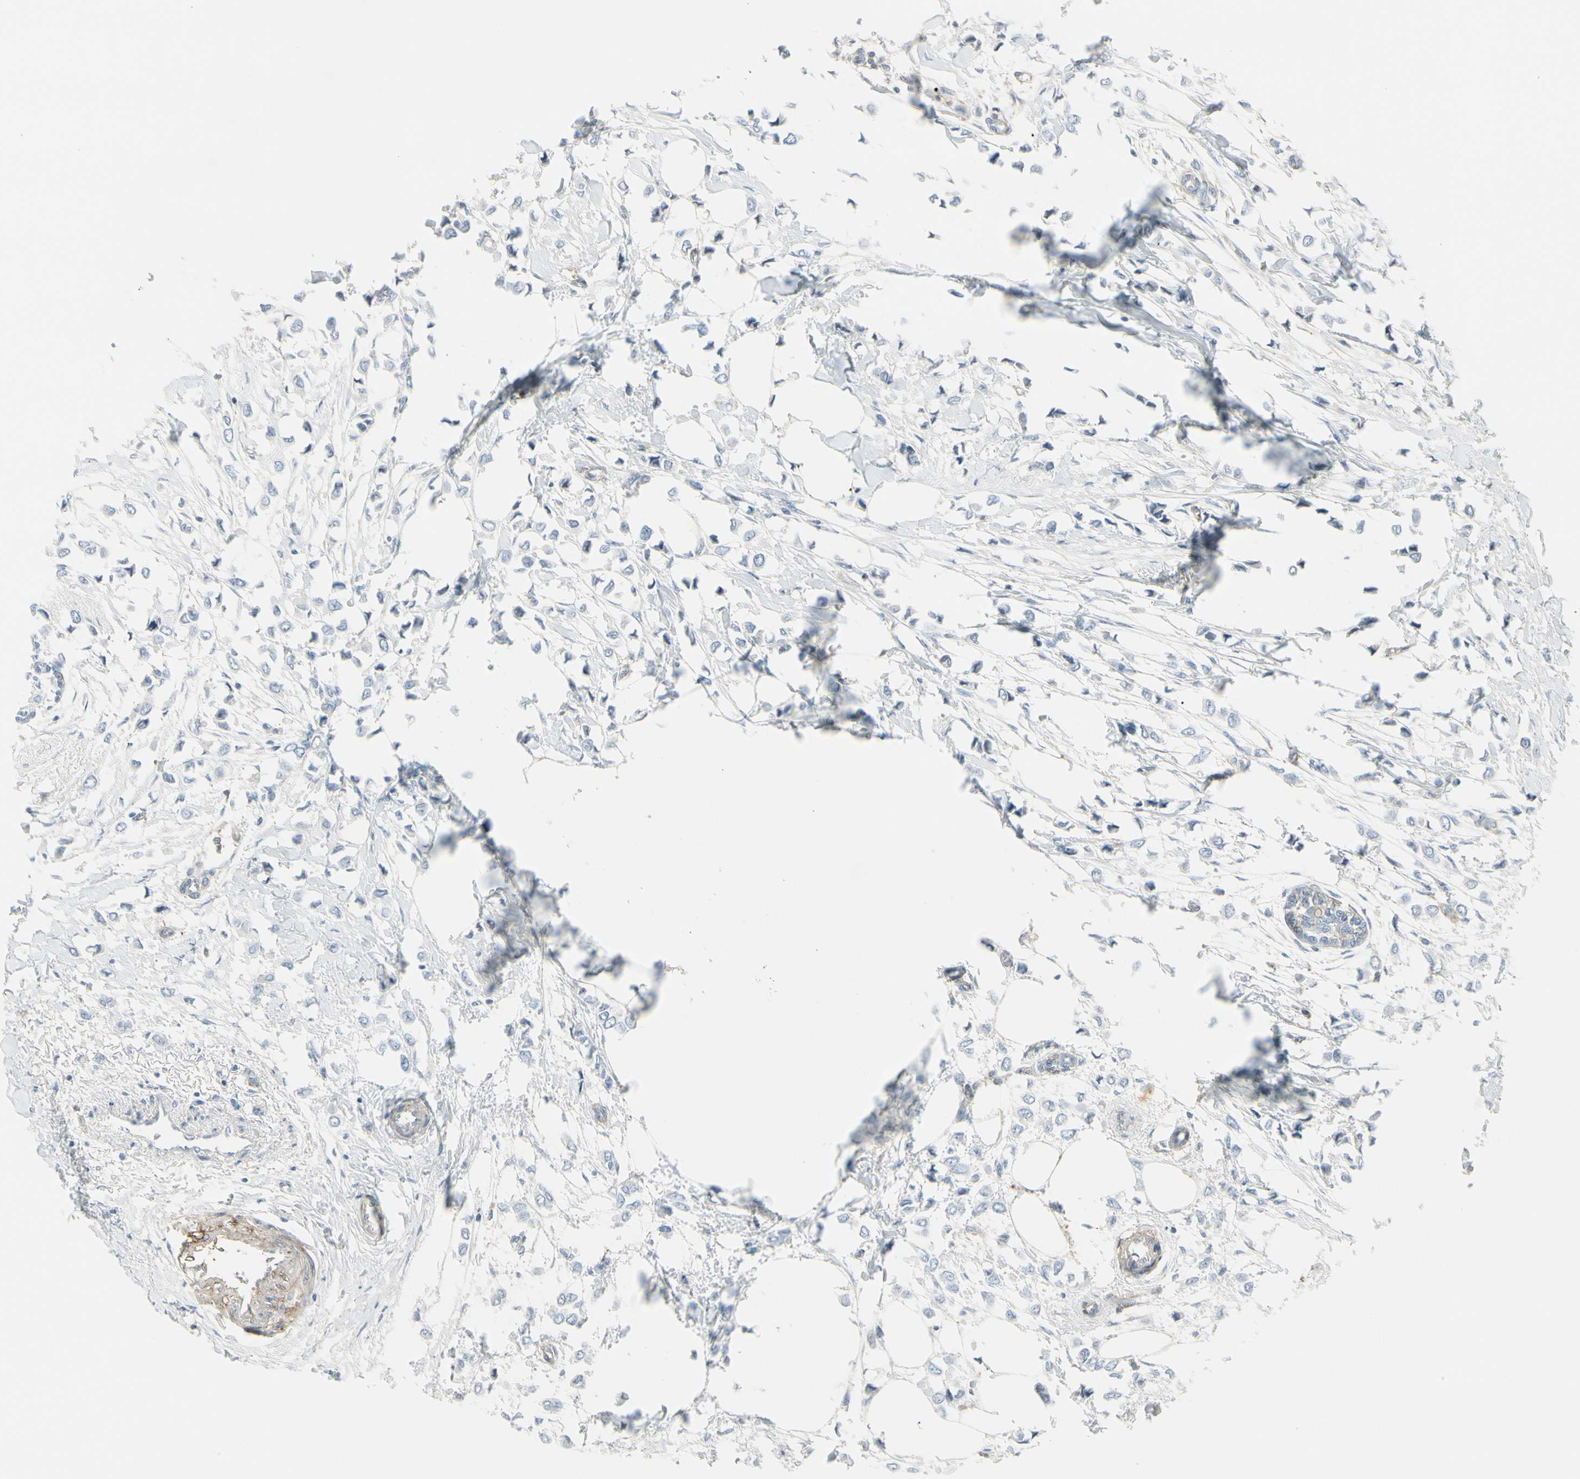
{"staining": {"intensity": "negative", "quantity": "none", "location": "none"}, "tissue": "breast cancer", "cell_type": "Tumor cells", "image_type": "cancer", "snomed": [{"axis": "morphology", "description": "Lobular carcinoma"}, {"axis": "topography", "description": "Breast"}], "caption": "DAB (3,3'-diaminobenzidine) immunohistochemical staining of human breast lobular carcinoma exhibits no significant staining in tumor cells.", "gene": "CACNA2D1", "patient": {"sex": "female", "age": 51}}